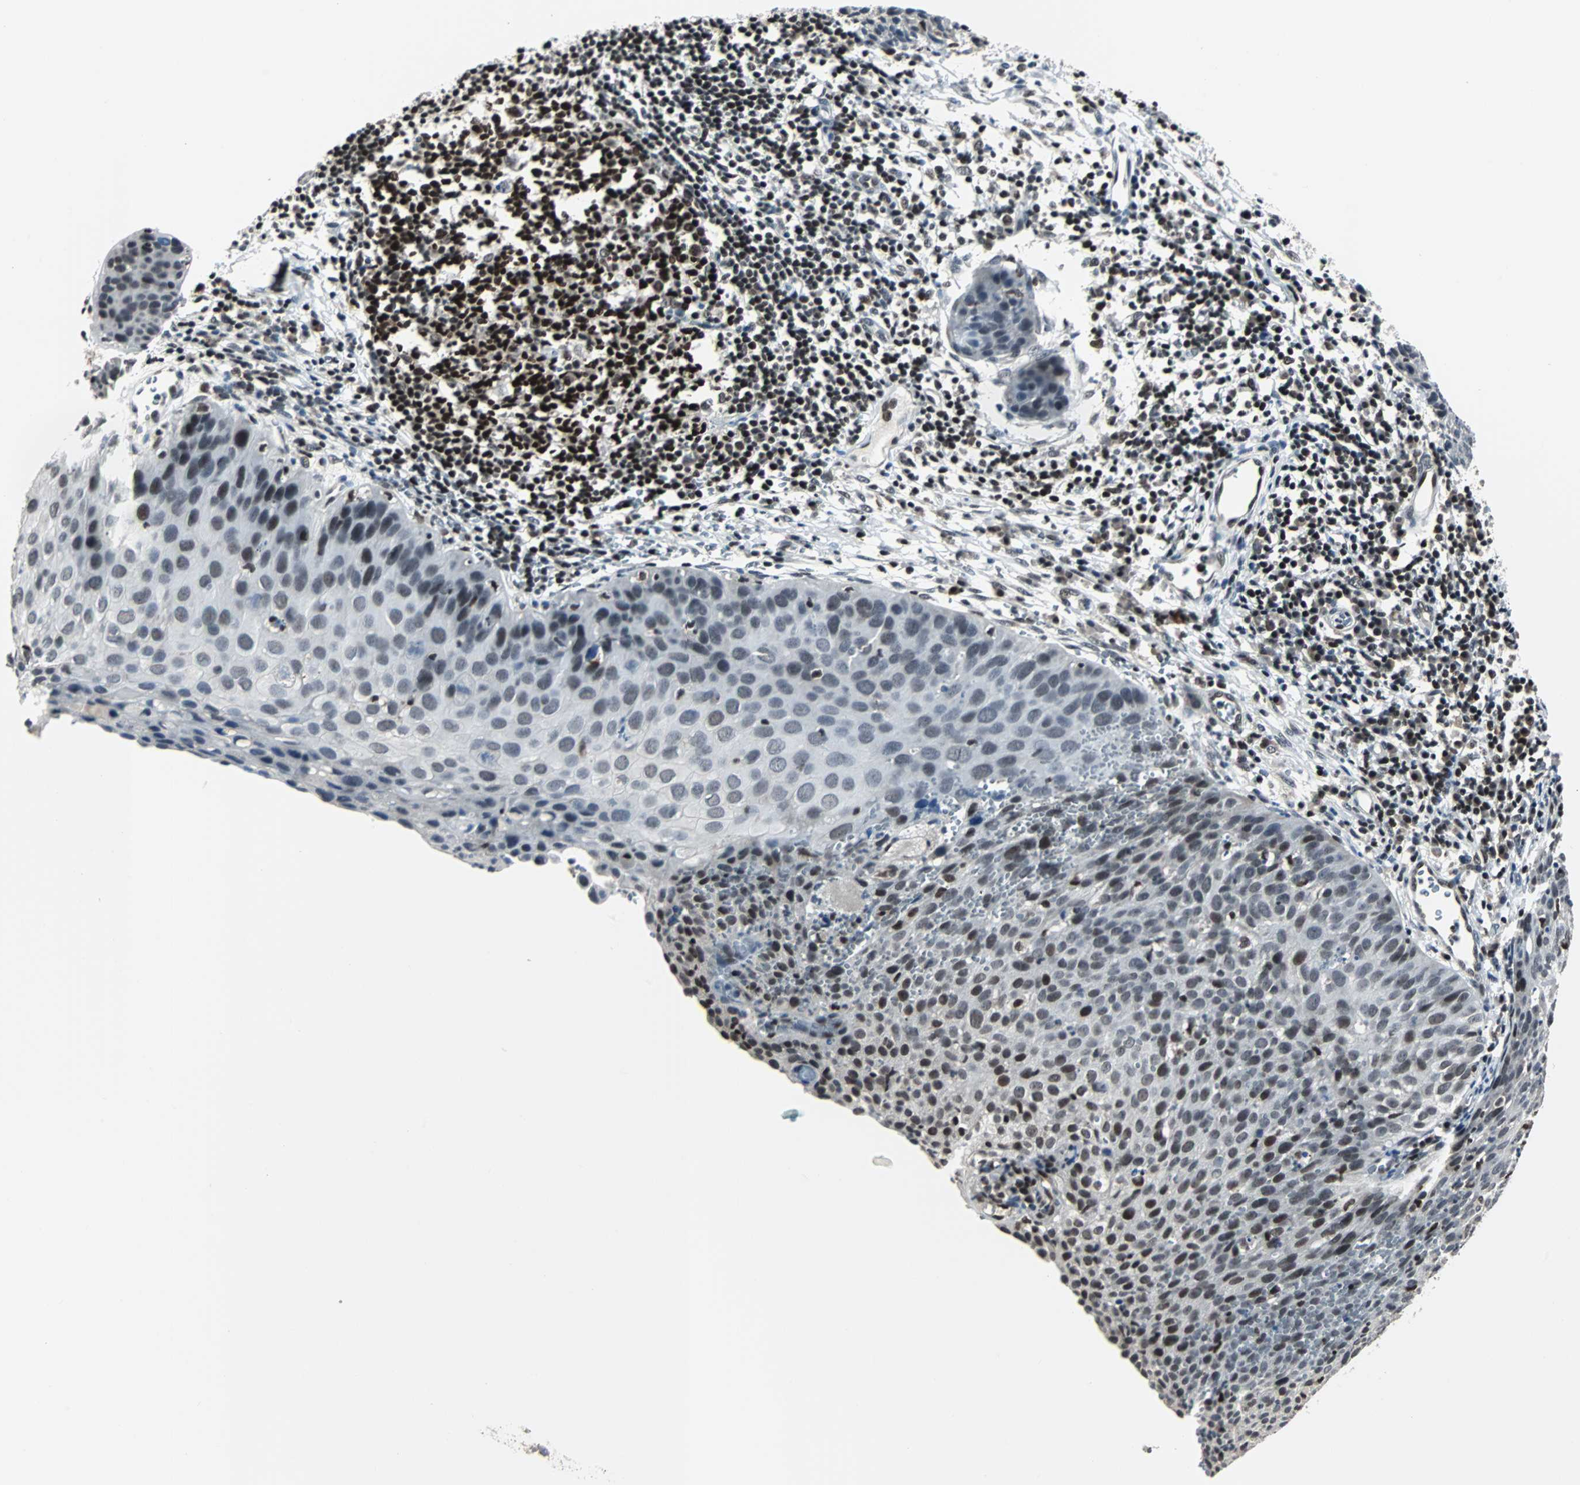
{"staining": {"intensity": "weak", "quantity": "<25%", "location": "nuclear"}, "tissue": "cervical cancer", "cell_type": "Tumor cells", "image_type": "cancer", "snomed": [{"axis": "morphology", "description": "Squamous cell carcinoma, NOS"}, {"axis": "topography", "description": "Cervix"}], "caption": "The image exhibits no staining of tumor cells in cervical squamous cell carcinoma.", "gene": "TERF2IP", "patient": {"sex": "female", "age": 38}}